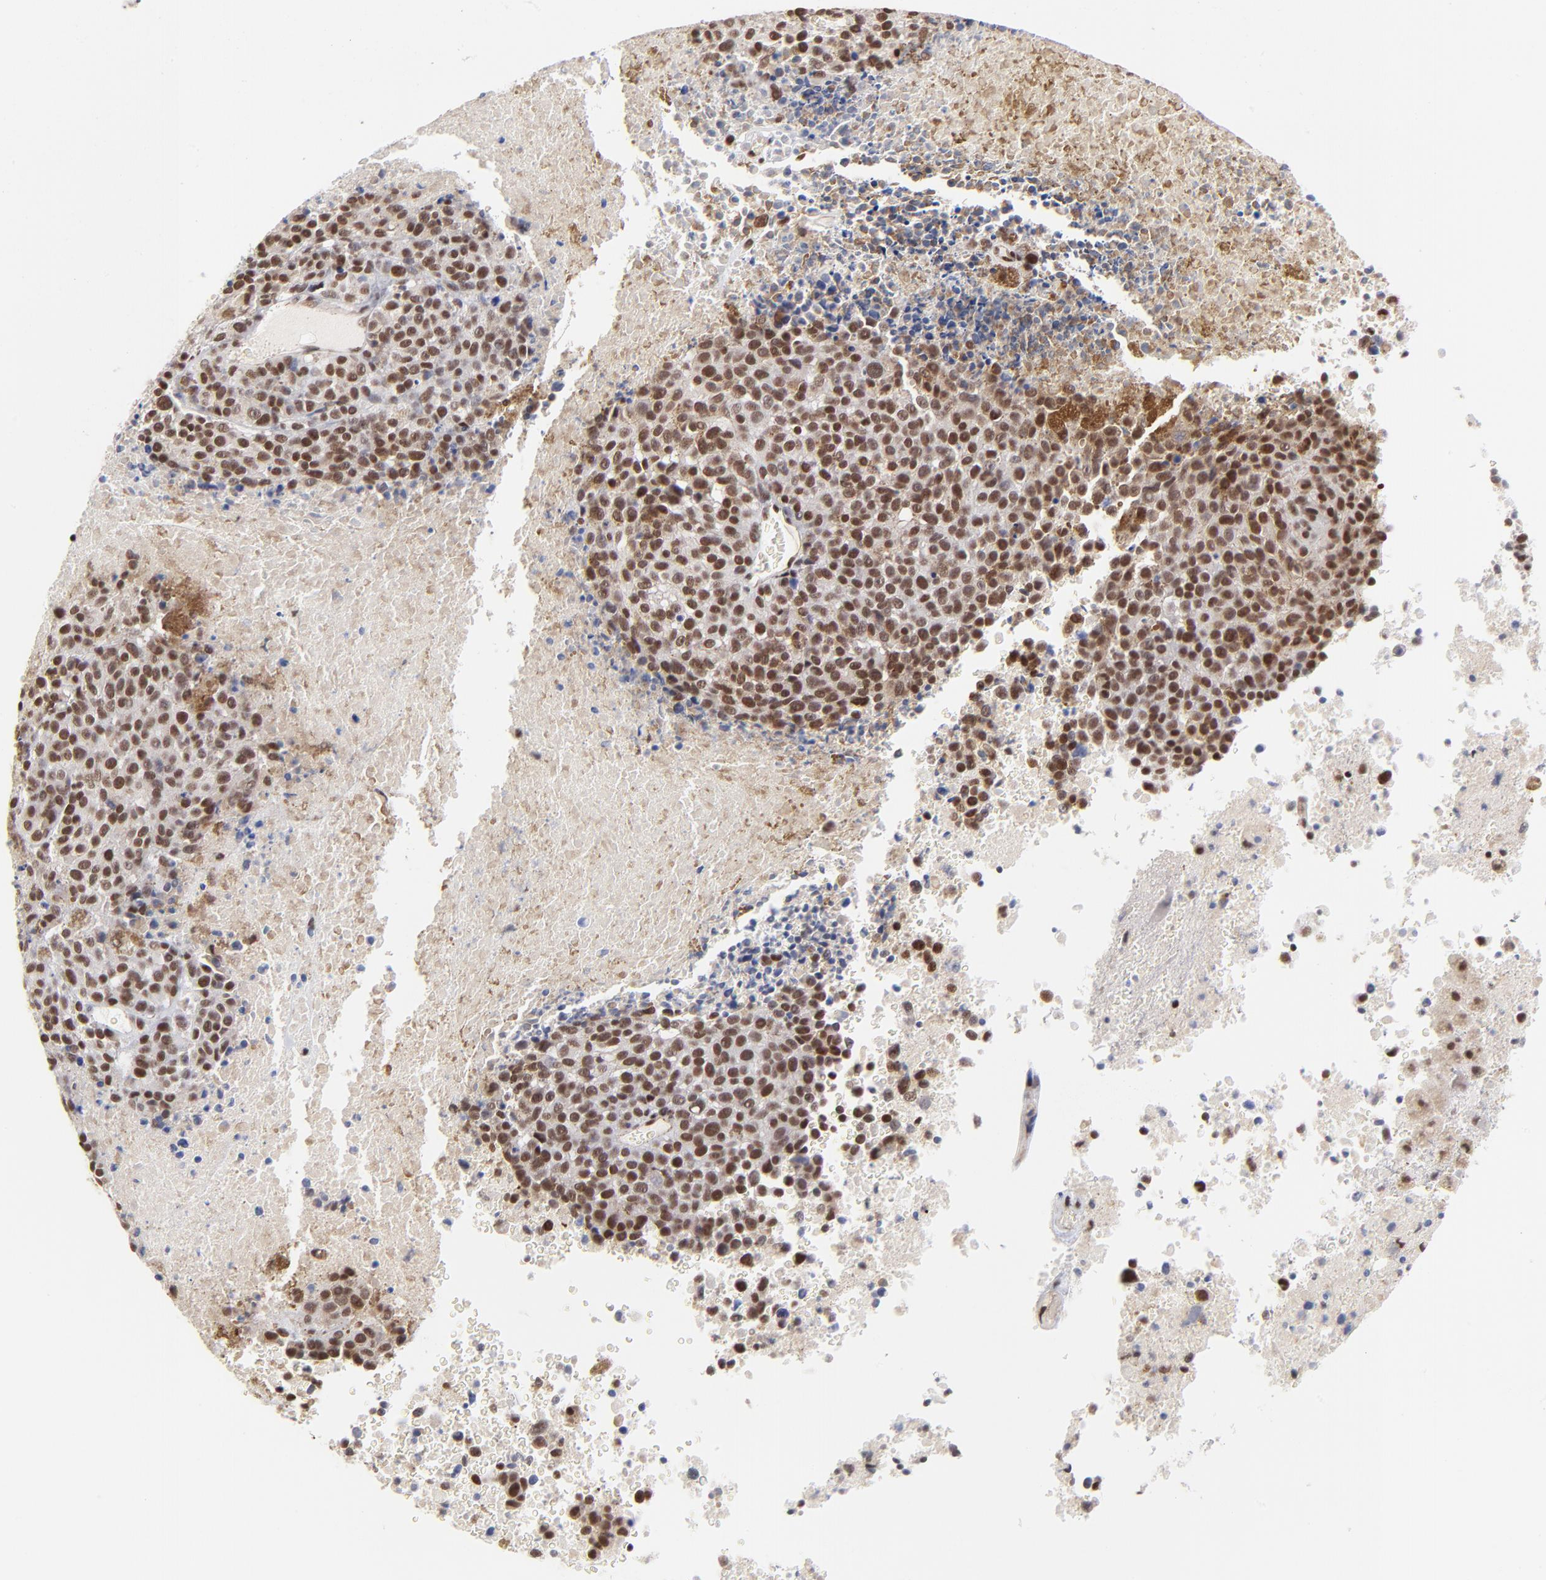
{"staining": {"intensity": "moderate", "quantity": ">75%", "location": "nuclear"}, "tissue": "melanoma", "cell_type": "Tumor cells", "image_type": "cancer", "snomed": [{"axis": "morphology", "description": "Malignant melanoma, Metastatic site"}, {"axis": "topography", "description": "Cerebral cortex"}], "caption": "A brown stain labels moderate nuclear staining of a protein in melanoma tumor cells. Using DAB (brown) and hematoxylin (blue) stains, captured at high magnification using brightfield microscopy.", "gene": "GABPA", "patient": {"sex": "female", "age": 52}}